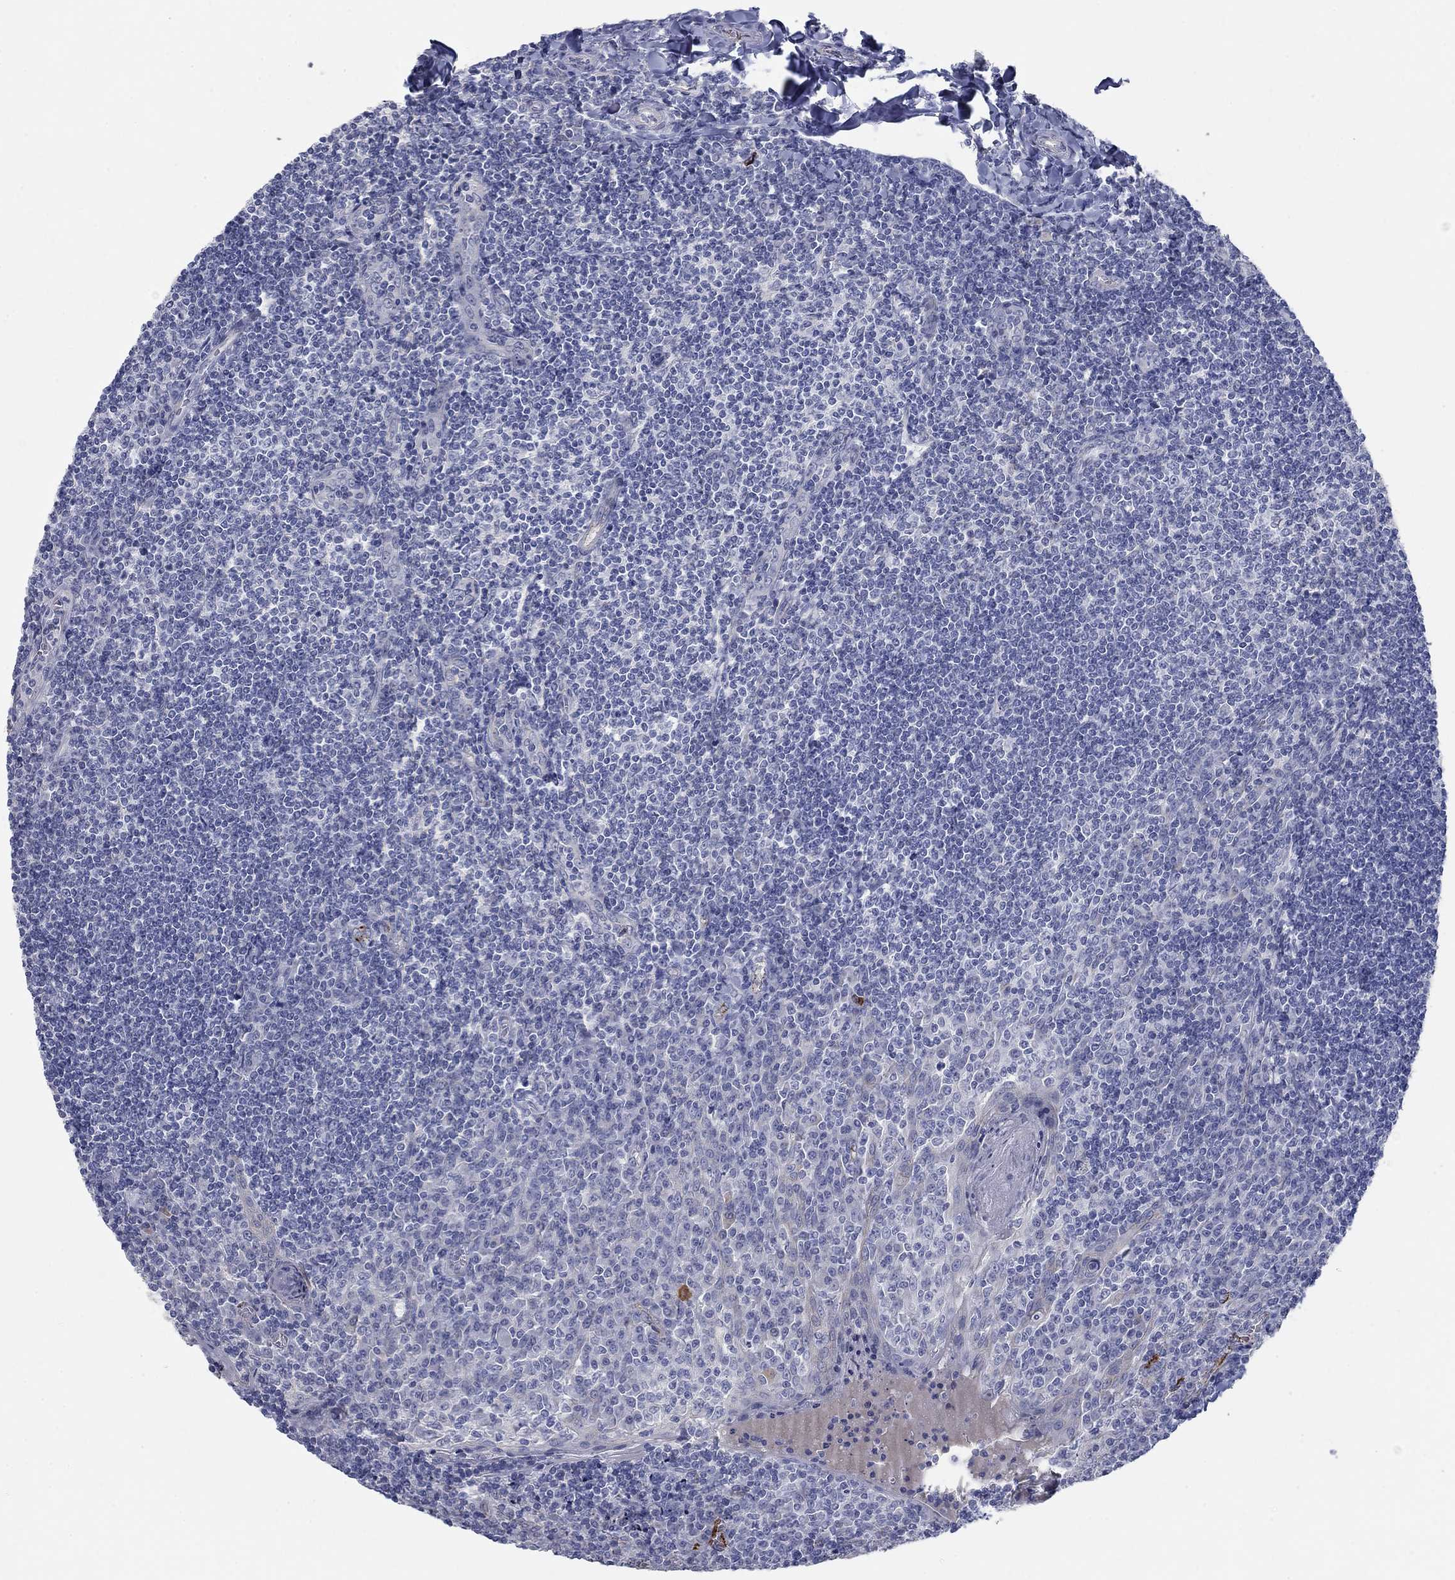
{"staining": {"intensity": "negative", "quantity": "none", "location": "none"}, "tissue": "tonsil", "cell_type": "Germinal center cells", "image_type": "normal", "snomed": [{"axis": "morphology", "description": "Normal tissue, NOS"}, {"axis": "topography", "description": "Tonsil"}], "caption": "IHC photomicrograph of benign tonsil: human tonsil stained with DAB shows no significant protein positivity in germinal center cells.", "gene": "APOC3", "patient": {"sex": "female", "age": 12}}